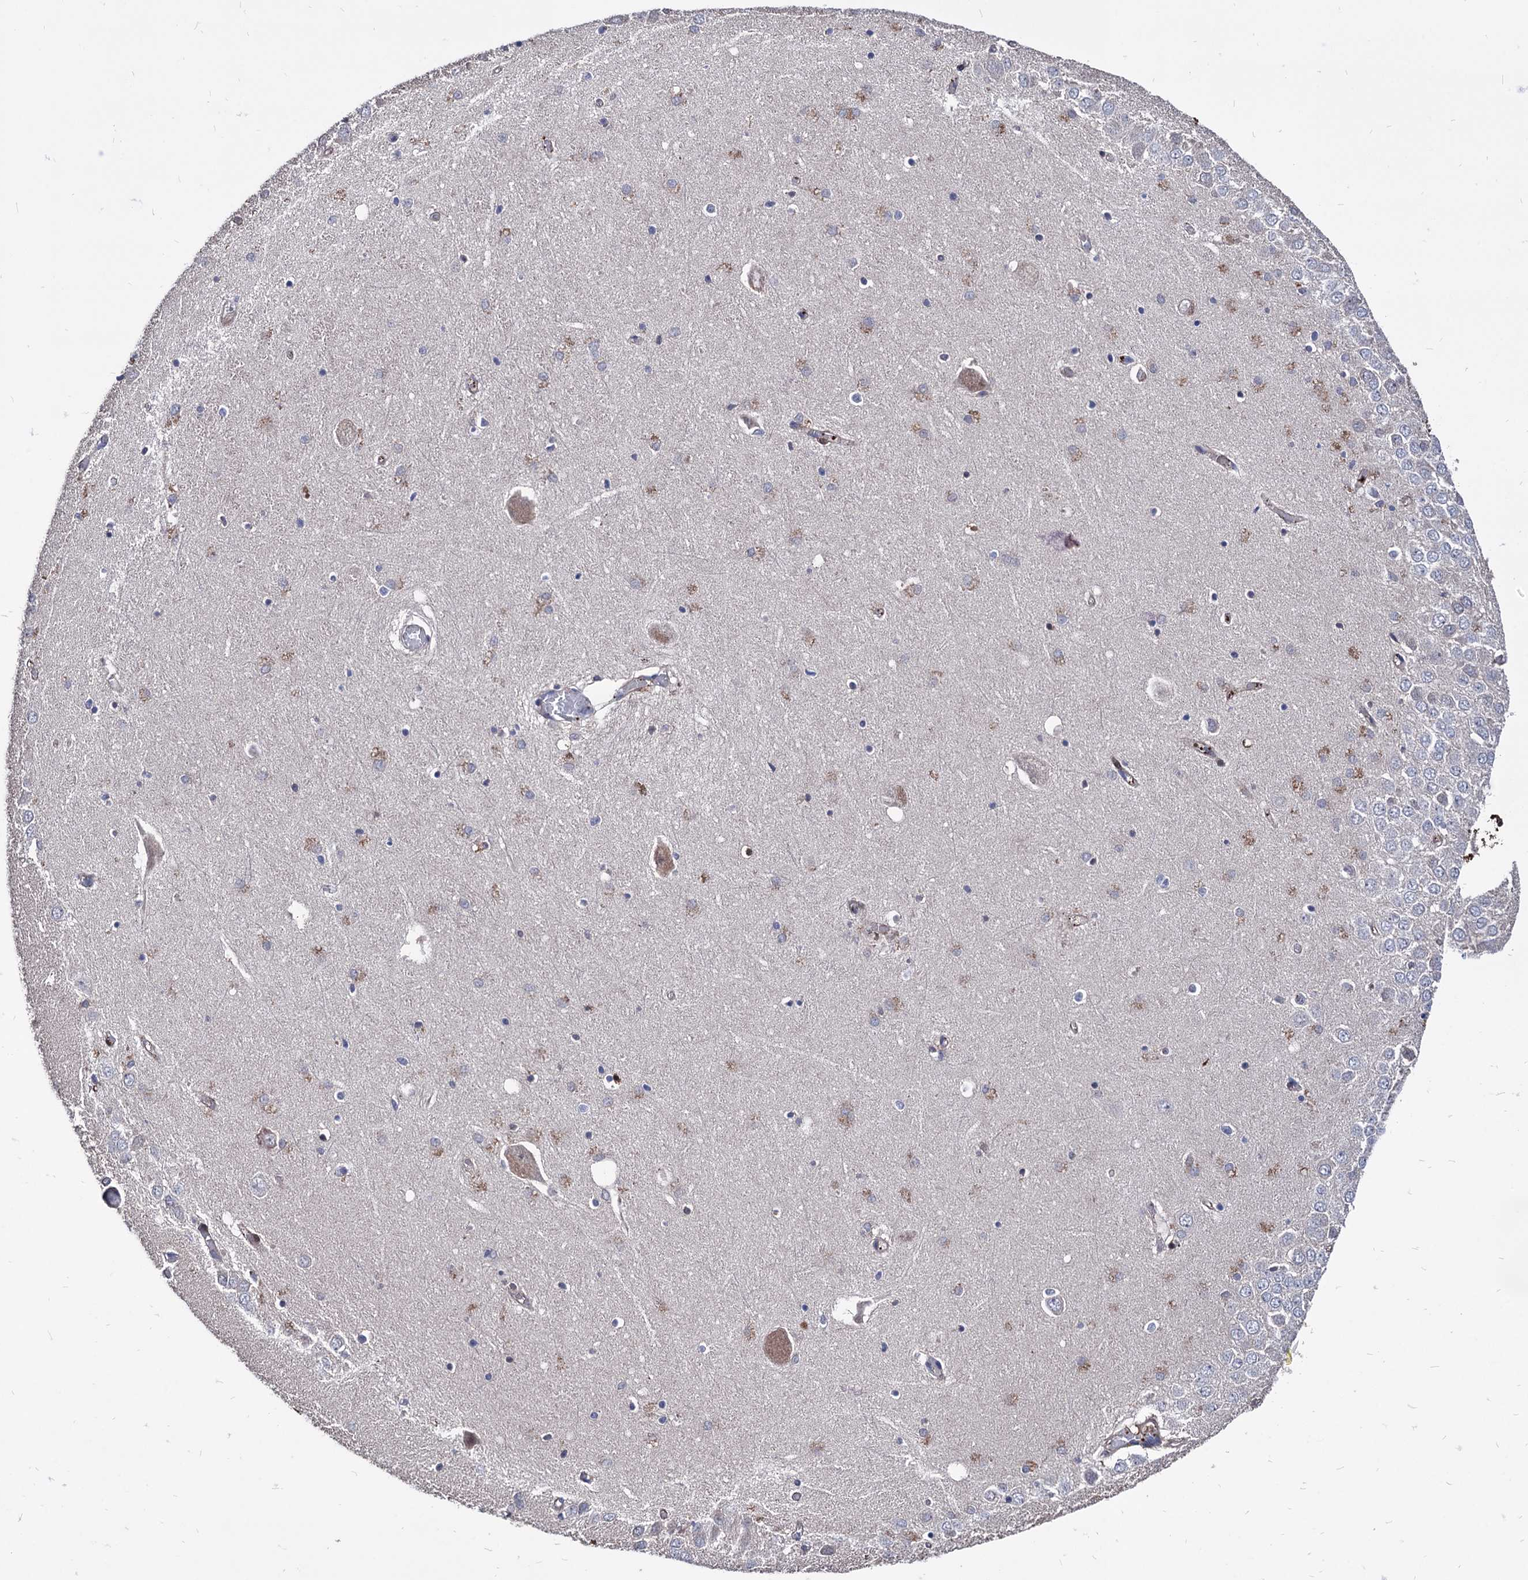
{"staining": {"intensity": "moderate", "quantity": "<25%", "location": "cytoplasmic/membranous"}, "tissue": "hippocampus", "cell_type": "Glial cells", "image_type": "normal", "snomed": [{"axis": "morphology", "description": "Normal tissue, NOS"}, {"axis": "topography", "description": "Hippocampus"}], "caption": "Normal hippocampus demonstrates moderate cytoplasmic/membranous expression in about <25% of glial cells, visualized by immunohistochemistry.", "gene": "CPPED1", "patient": {"sex": "male", "age": 70}}